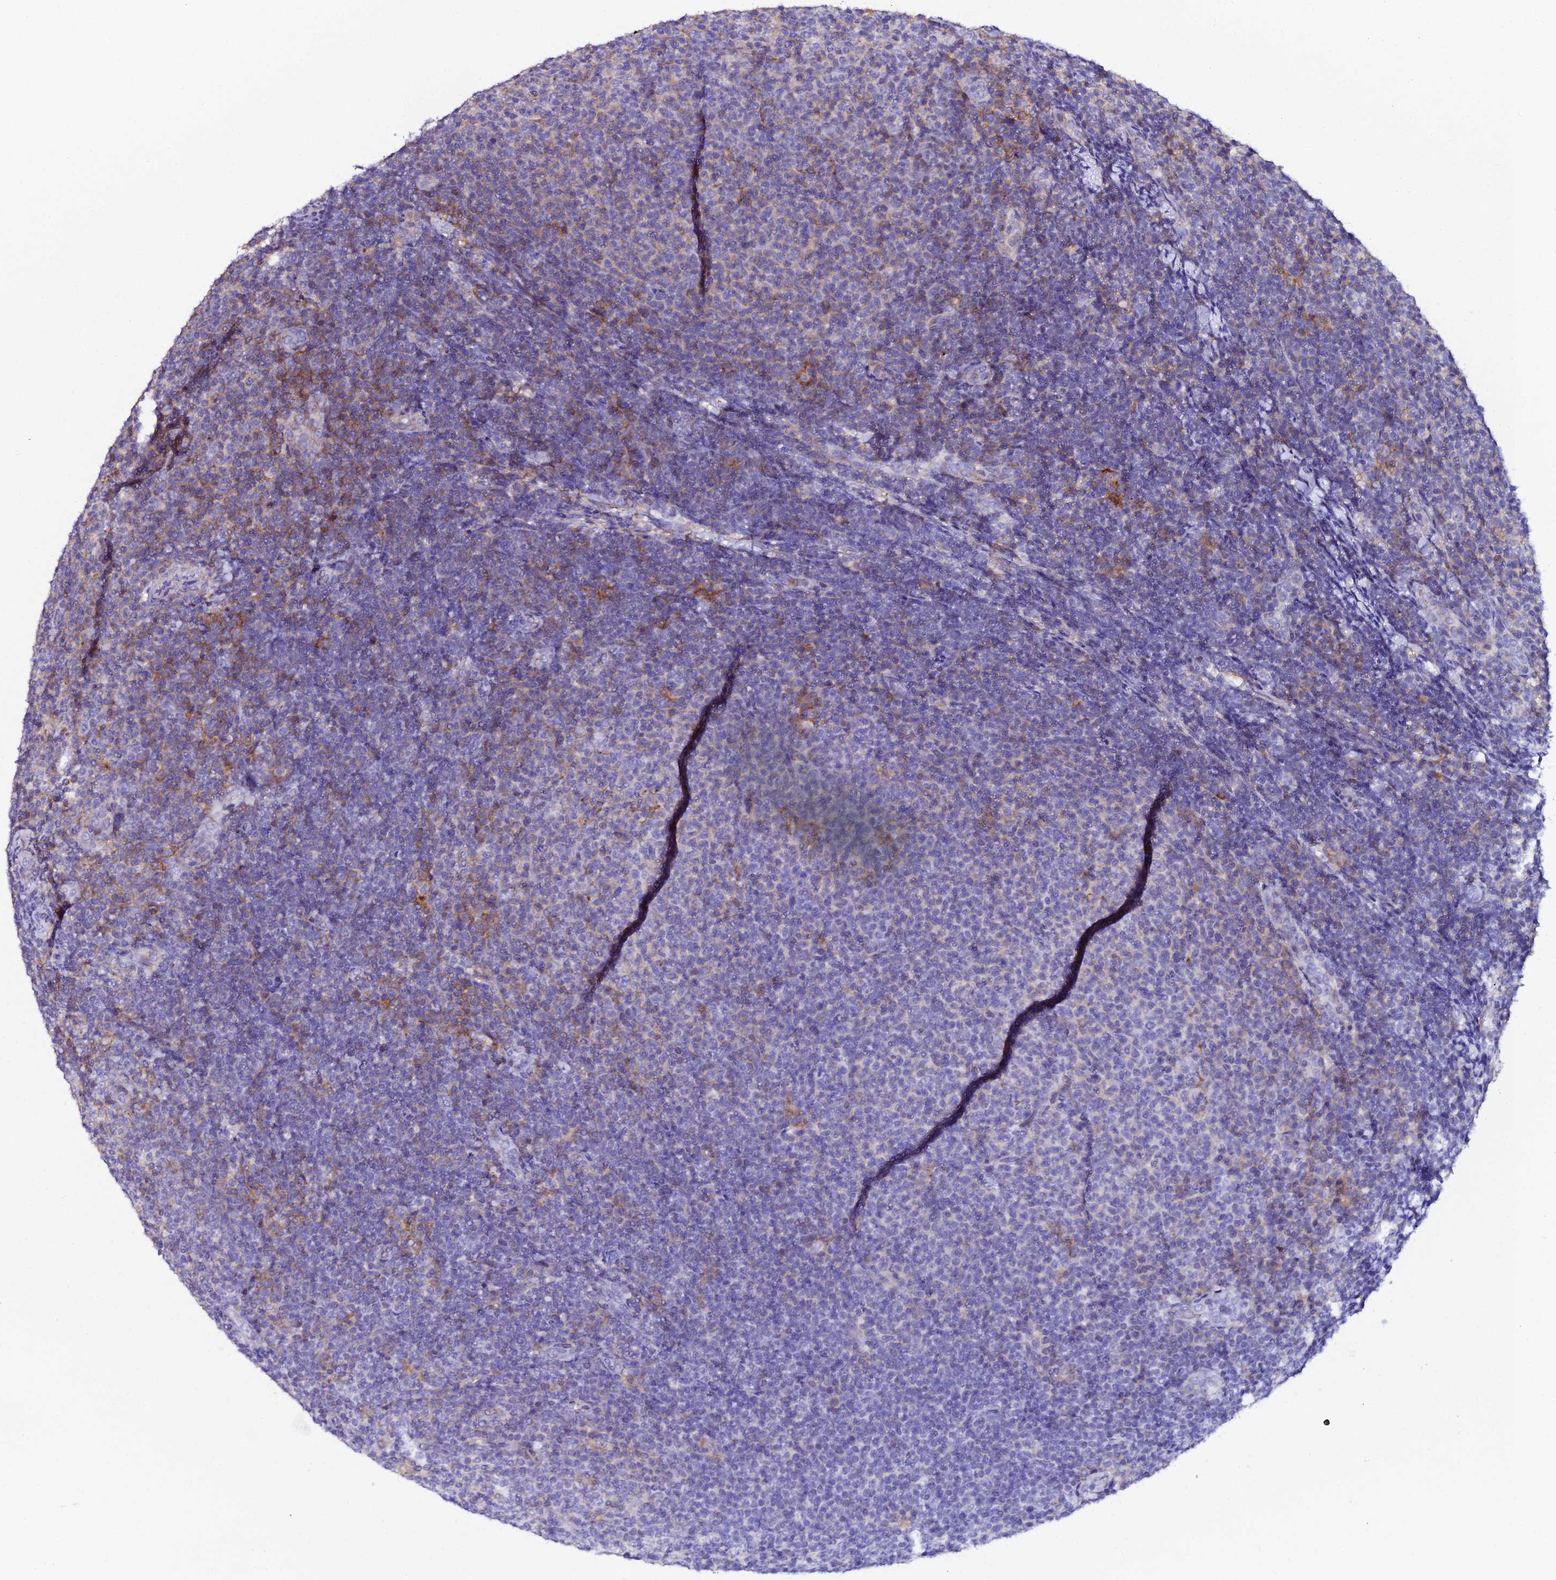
{"staining": {"intensity": "moderate", "quantity": "<25%", "location": "cytoplasmic/membranous"}, "tissue": "lymphoma", "cell_type": "Tumor cells", "image_type": "cancer", "snomed": [{"axis": "morphology", "description": "Malignant lymphoma, non-Hodgkin's type, Low grade"}, {"axis": "topography", "description": "Lymph node"}], "caption": "Lymphoma stained for a protein demonstrates moderate cytoplasmic/membranous positivity in tumor cells.", "gene": "TRPV2", "patient": {"sex": "male", "age": 66}}